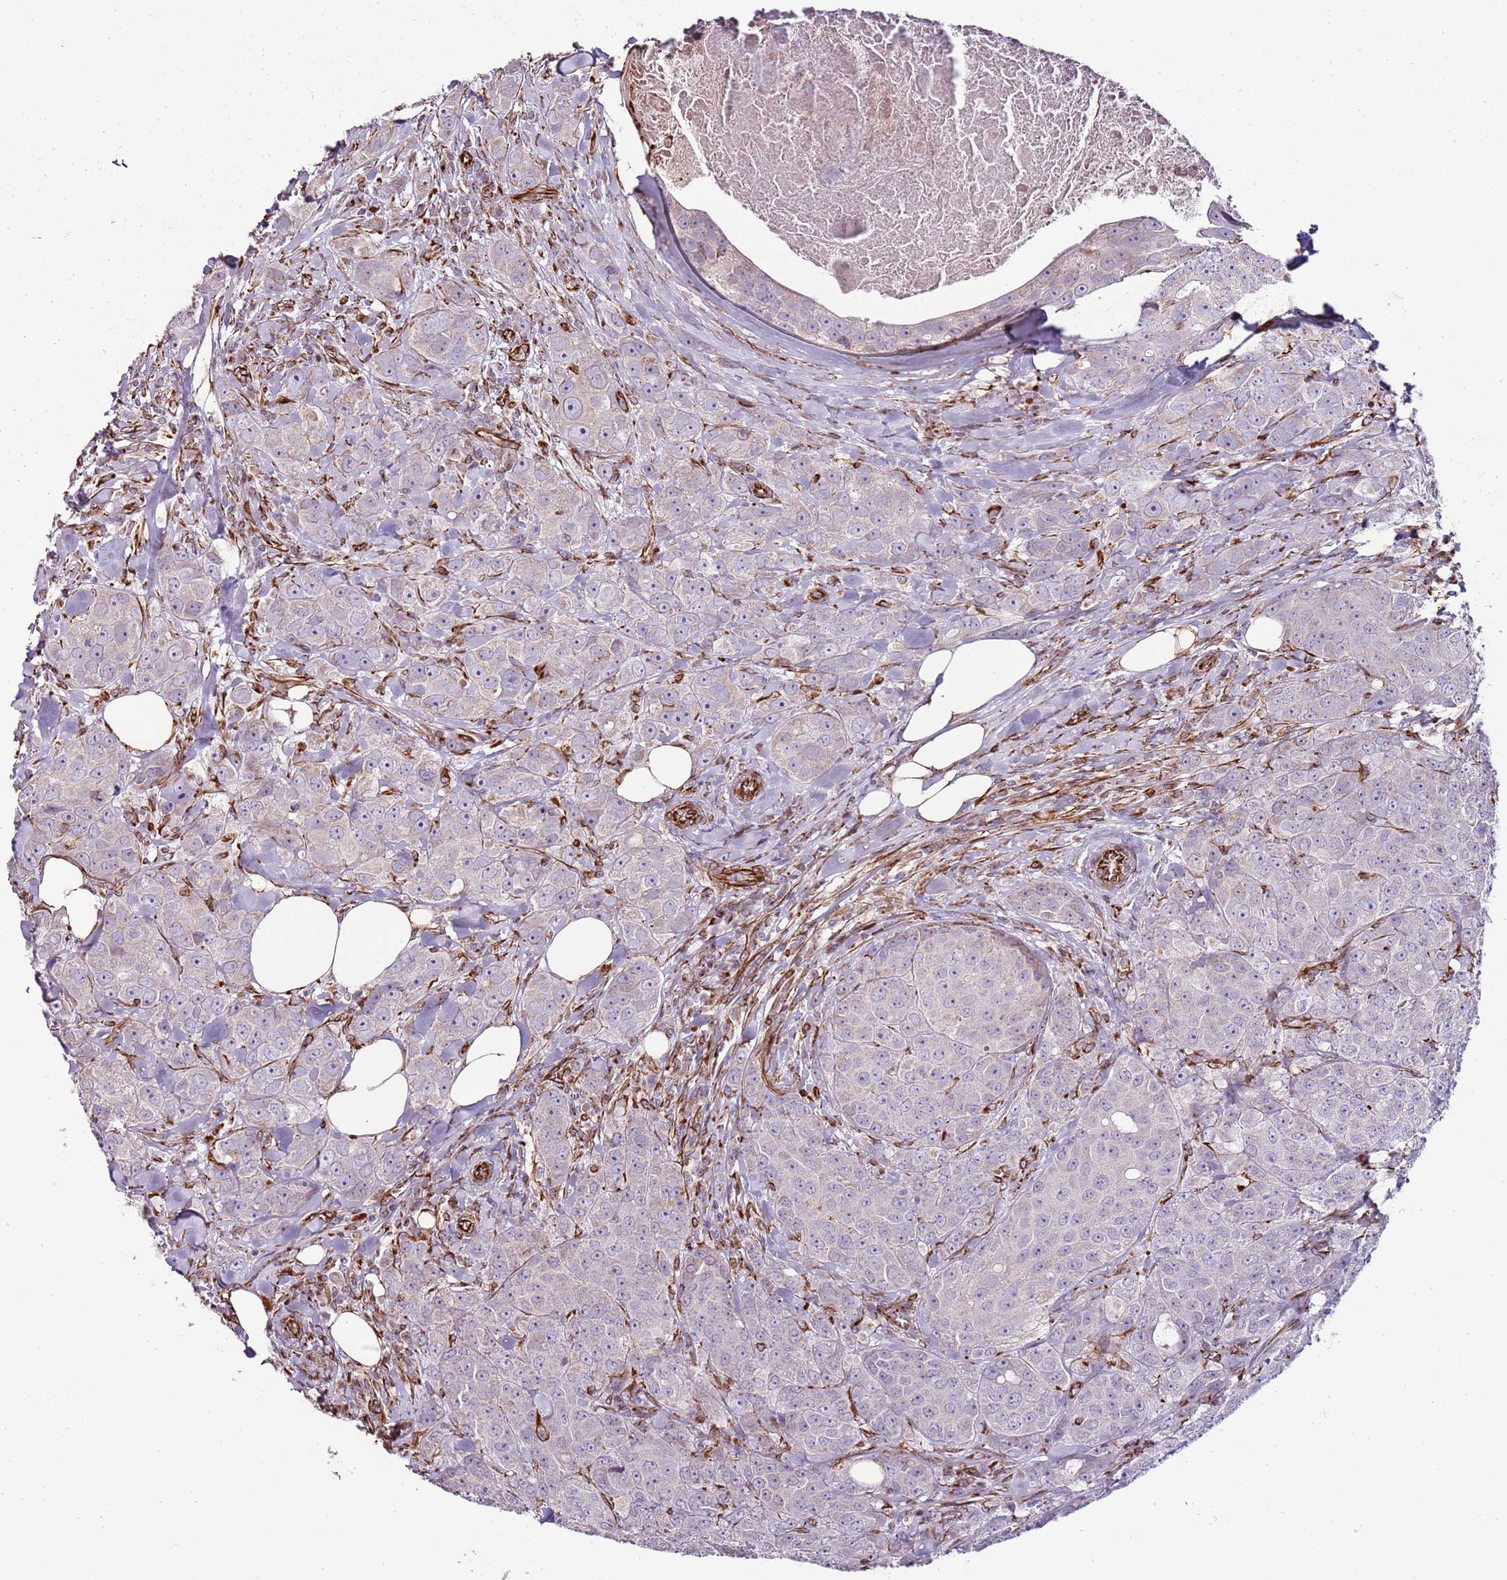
{"staining": {"intensity": "negative", "quantity": "none", "location": "none"}, "tissue": "breast cancer", "cell_type": "Tumor cells", "image_type": "cancer", "snomed": [{"axis": "morphology", "description": "Duct carcinoma"}, {"axis": "topography", "description": "Breast"}], "caption": "Immunohistochemical staining of human breast intraductal carcinoma shows no significant staining in tumor cells. Nuclei are stained in blue.", "gene": "ZNF786", "patient": {"sex": "female", "age": 43}}